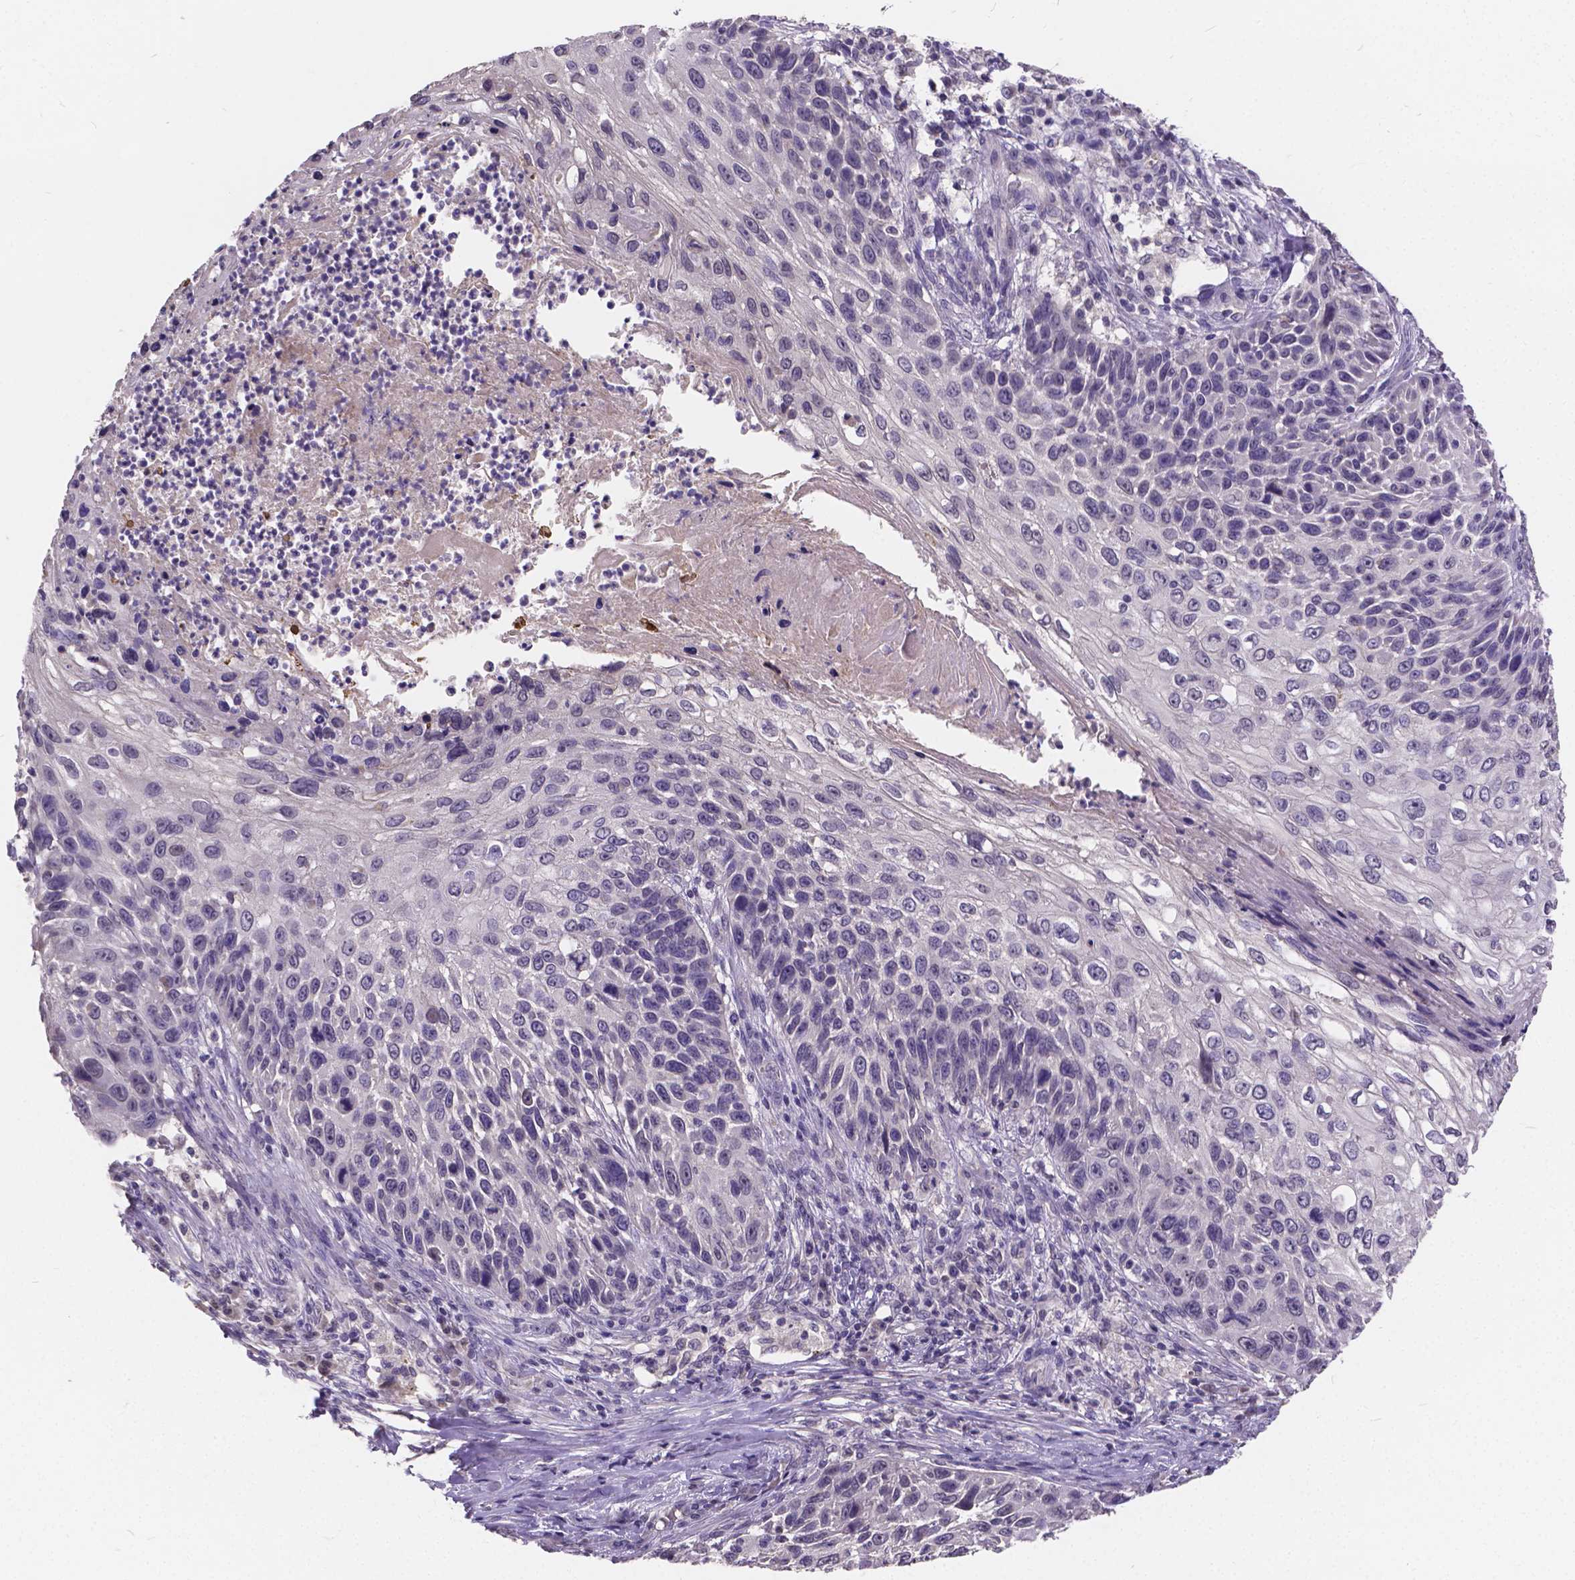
{"staining": {"intensity": "negative", "quantity": "none", "location": "none"}, "tissue": "skin cancer", "cell_type": "Tumor cells", "image_type": "cancer", "snomed": [{"axis": "morphology", "description": "Squamous cell carcinoma, NOS"}, {"axis": "topography", "description": "Skin"}], "caption": "Histopathology image shows no protein staining in tumor cells of squamous cell carcinoma (skin) tissue.", "gene": "CTNNA2", "patient": {"sex": "male", "age": 92}}